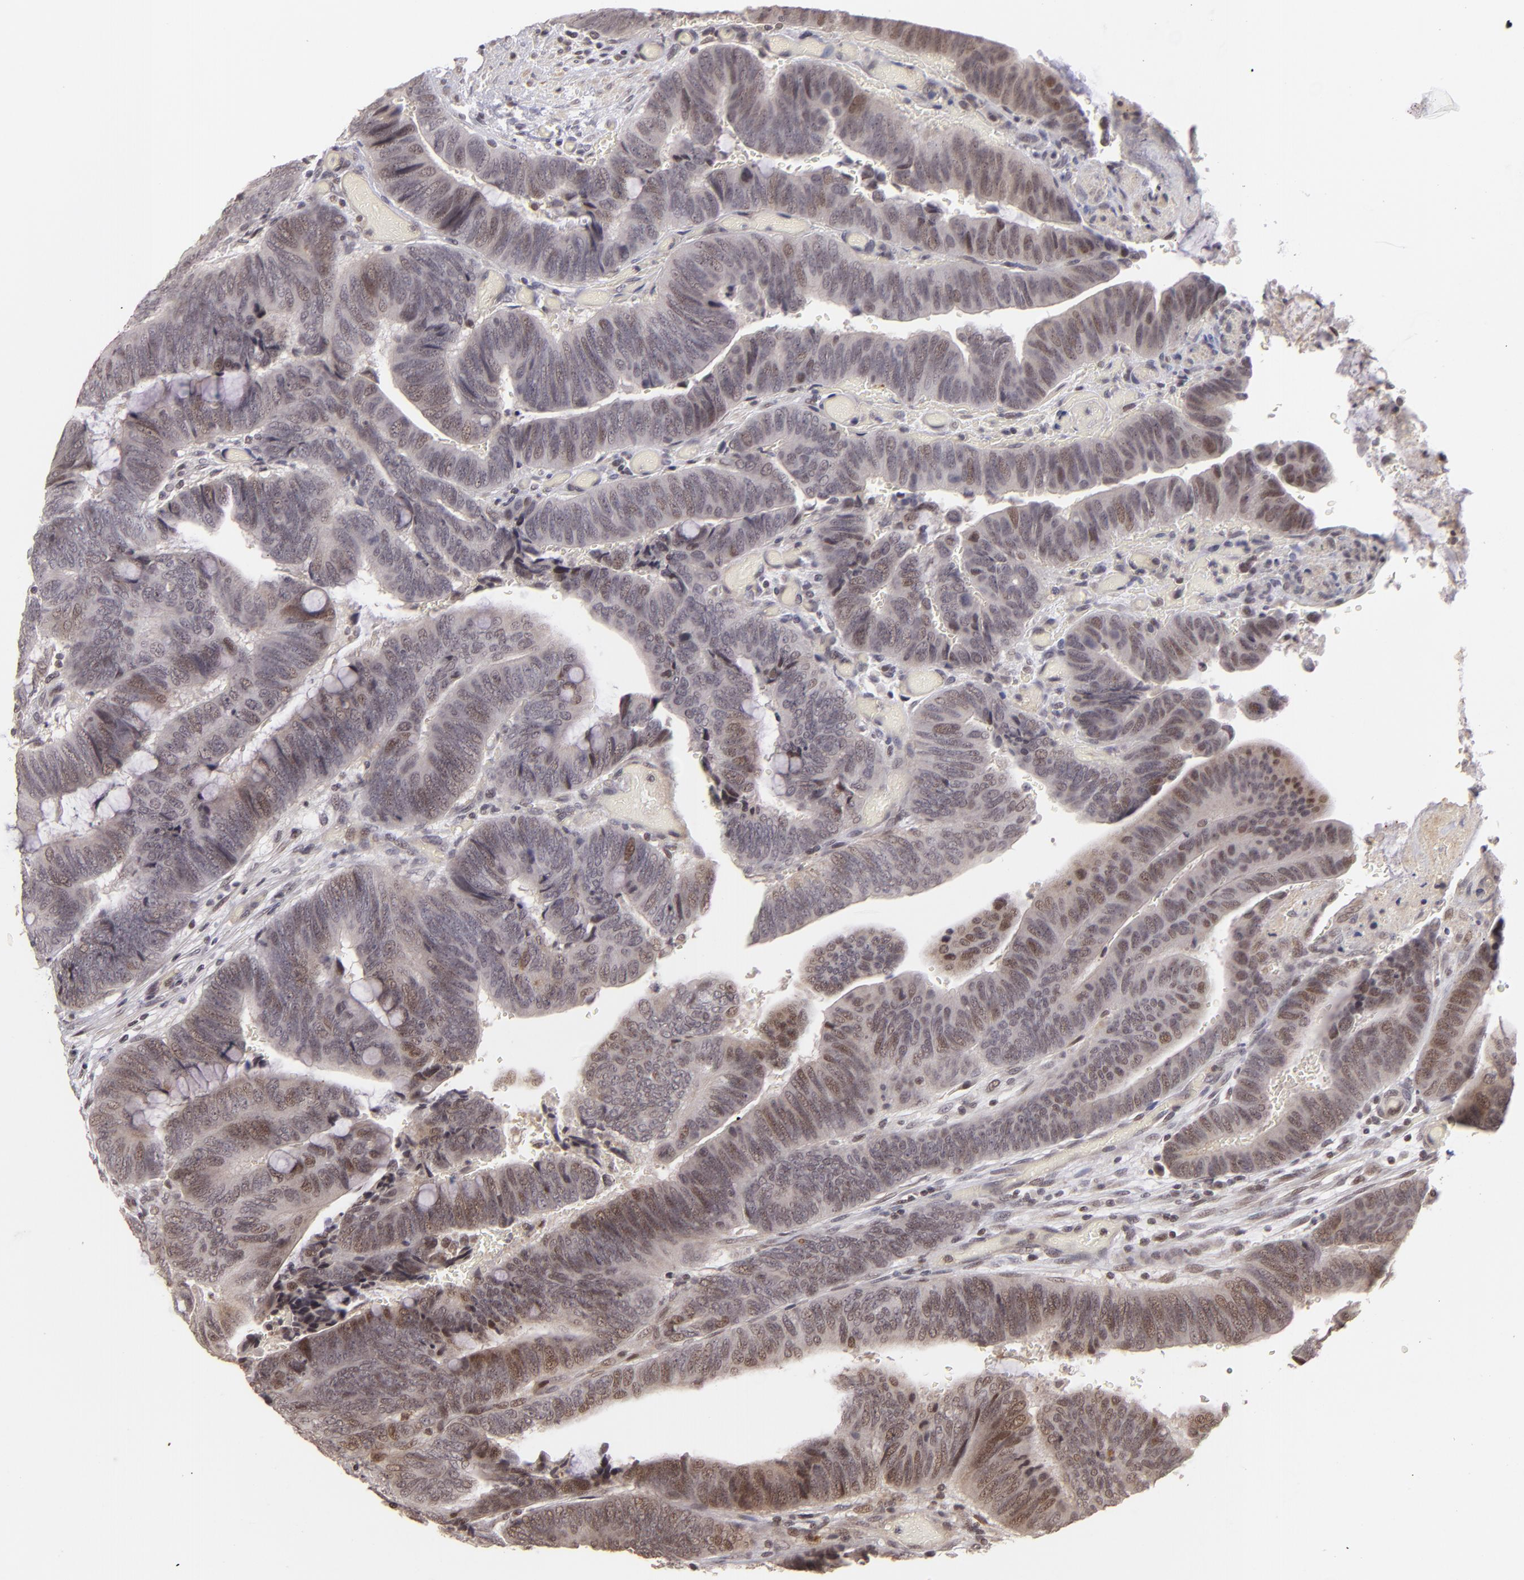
{"staining": {"intensity": "moderate", "quantity": "<25%", "location": "nuclear"}, "tissue": "colorectal cancer", "cell_type": "Tumor cells", "image_type": "cancer", "snomed": [{"axis": "morphology", "description": "Normal tissue, NOS"}, {"axis": "morphology", "description": "Adenocarcinoma, NOS"}, {"axis": "topography", "description": "Rectum"}], "caption": "Human adenocarcinoma (colorectal) stained with a brown dye shows moderate nuclear positive positivity in approximately <25% of tumor cells.", "gene": "RARB", "patient": {"sex": "male", "age": 92}}